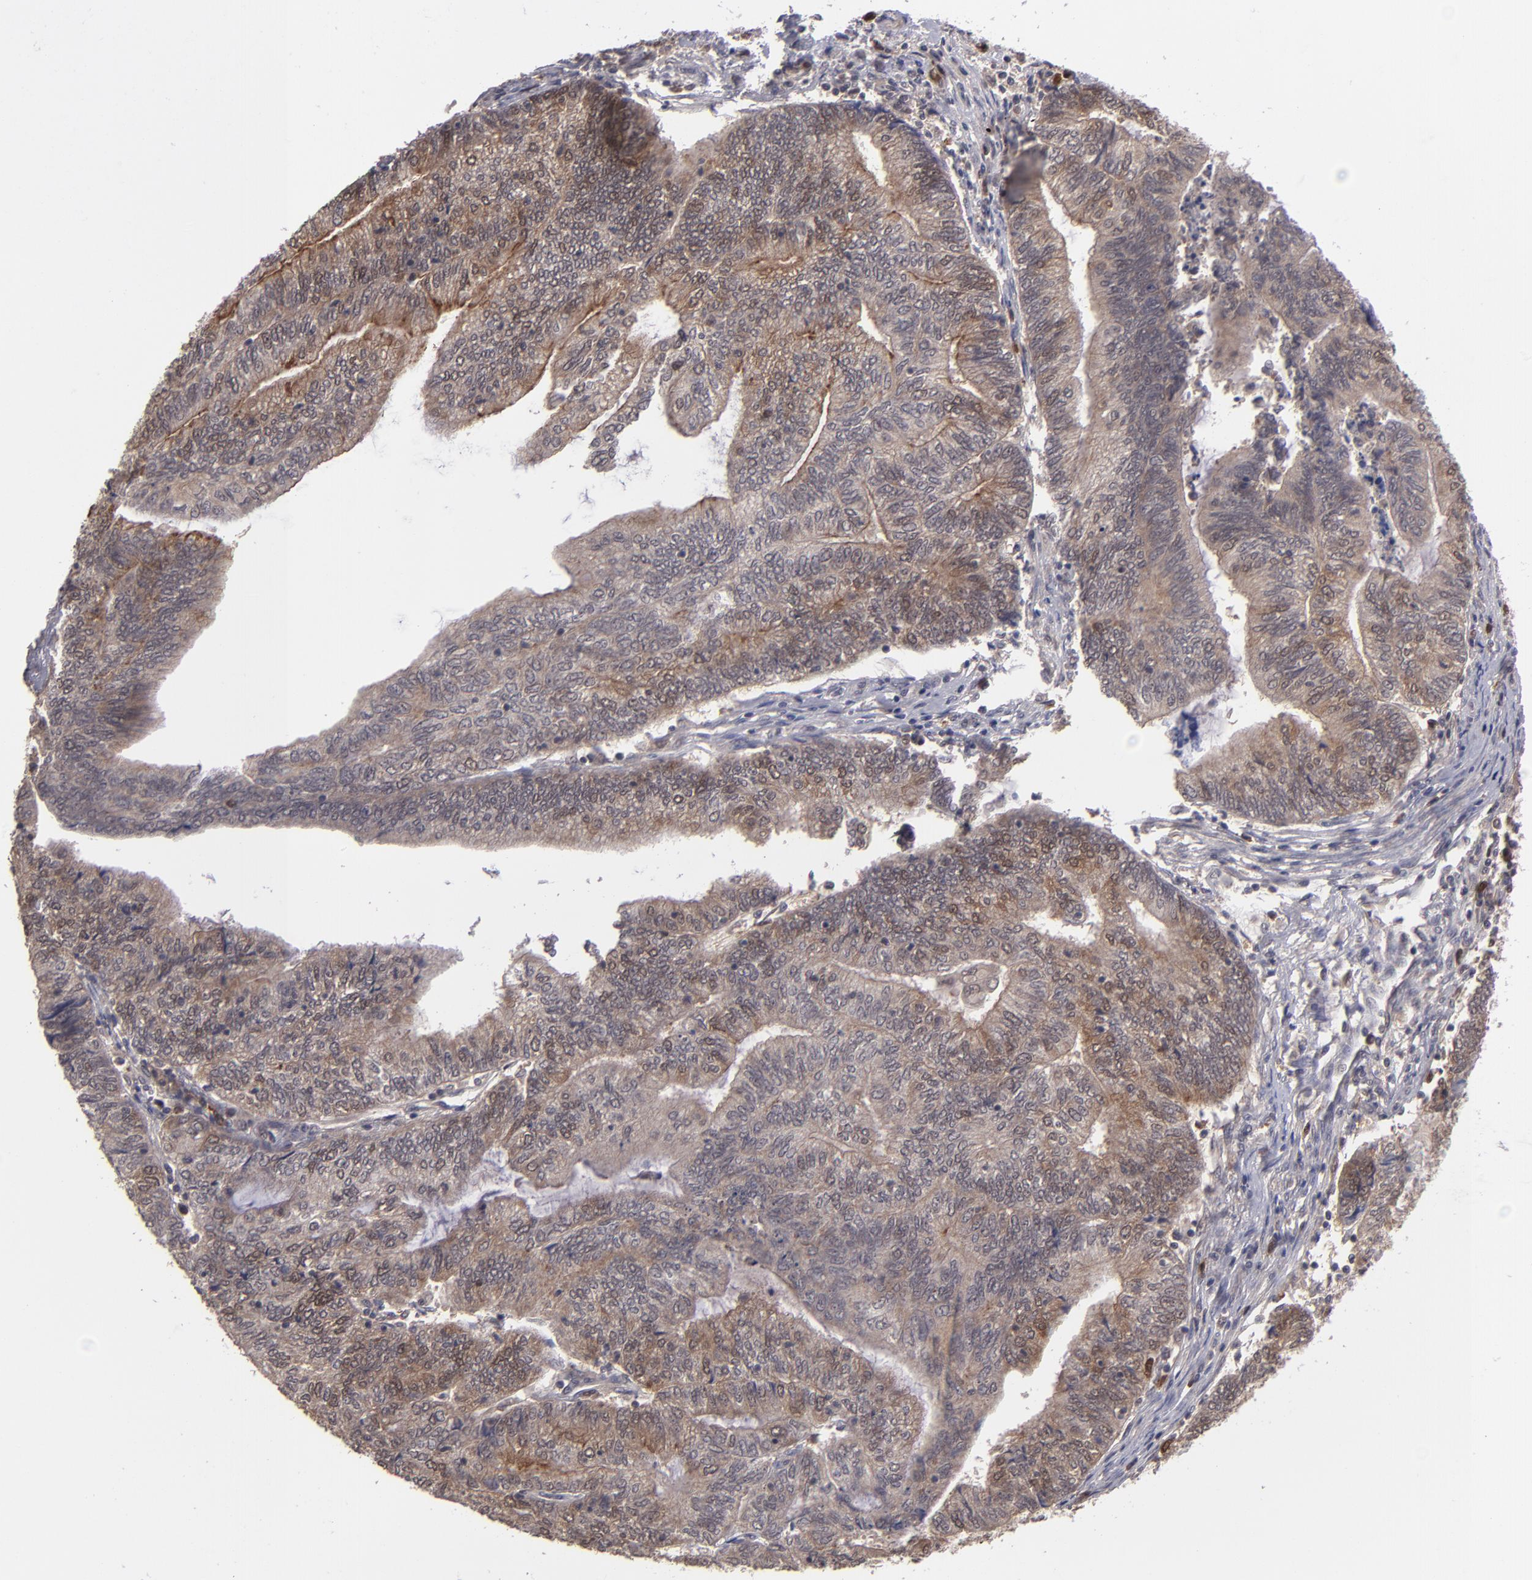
{"staining": {"intensity": "moderate", "quantity": ">75%", "location": "cytoplasmic/membranous"}, "tissue": "endometrial cancer", "cell_type": "Tumor cells", "image_type": "cancer", "snomed": [{"axis": "morphology", "description": "Adenocarcinoma, NOS"}, {"axis": "topography", "description": "Uterus"}, {"axis": "topography", "description": "Endometrium"}], "caption": "Immunohistochemistry (IHC) image of human endometrial cancer (adenocarcinoma) stained for a protein (brown), which exhibits medium levels of moderate cytoplasmic/membranous expression in approximately >75% of tumor cells.", "gene": "TYMS", "patient": {"sex": "female", "age": 70}}